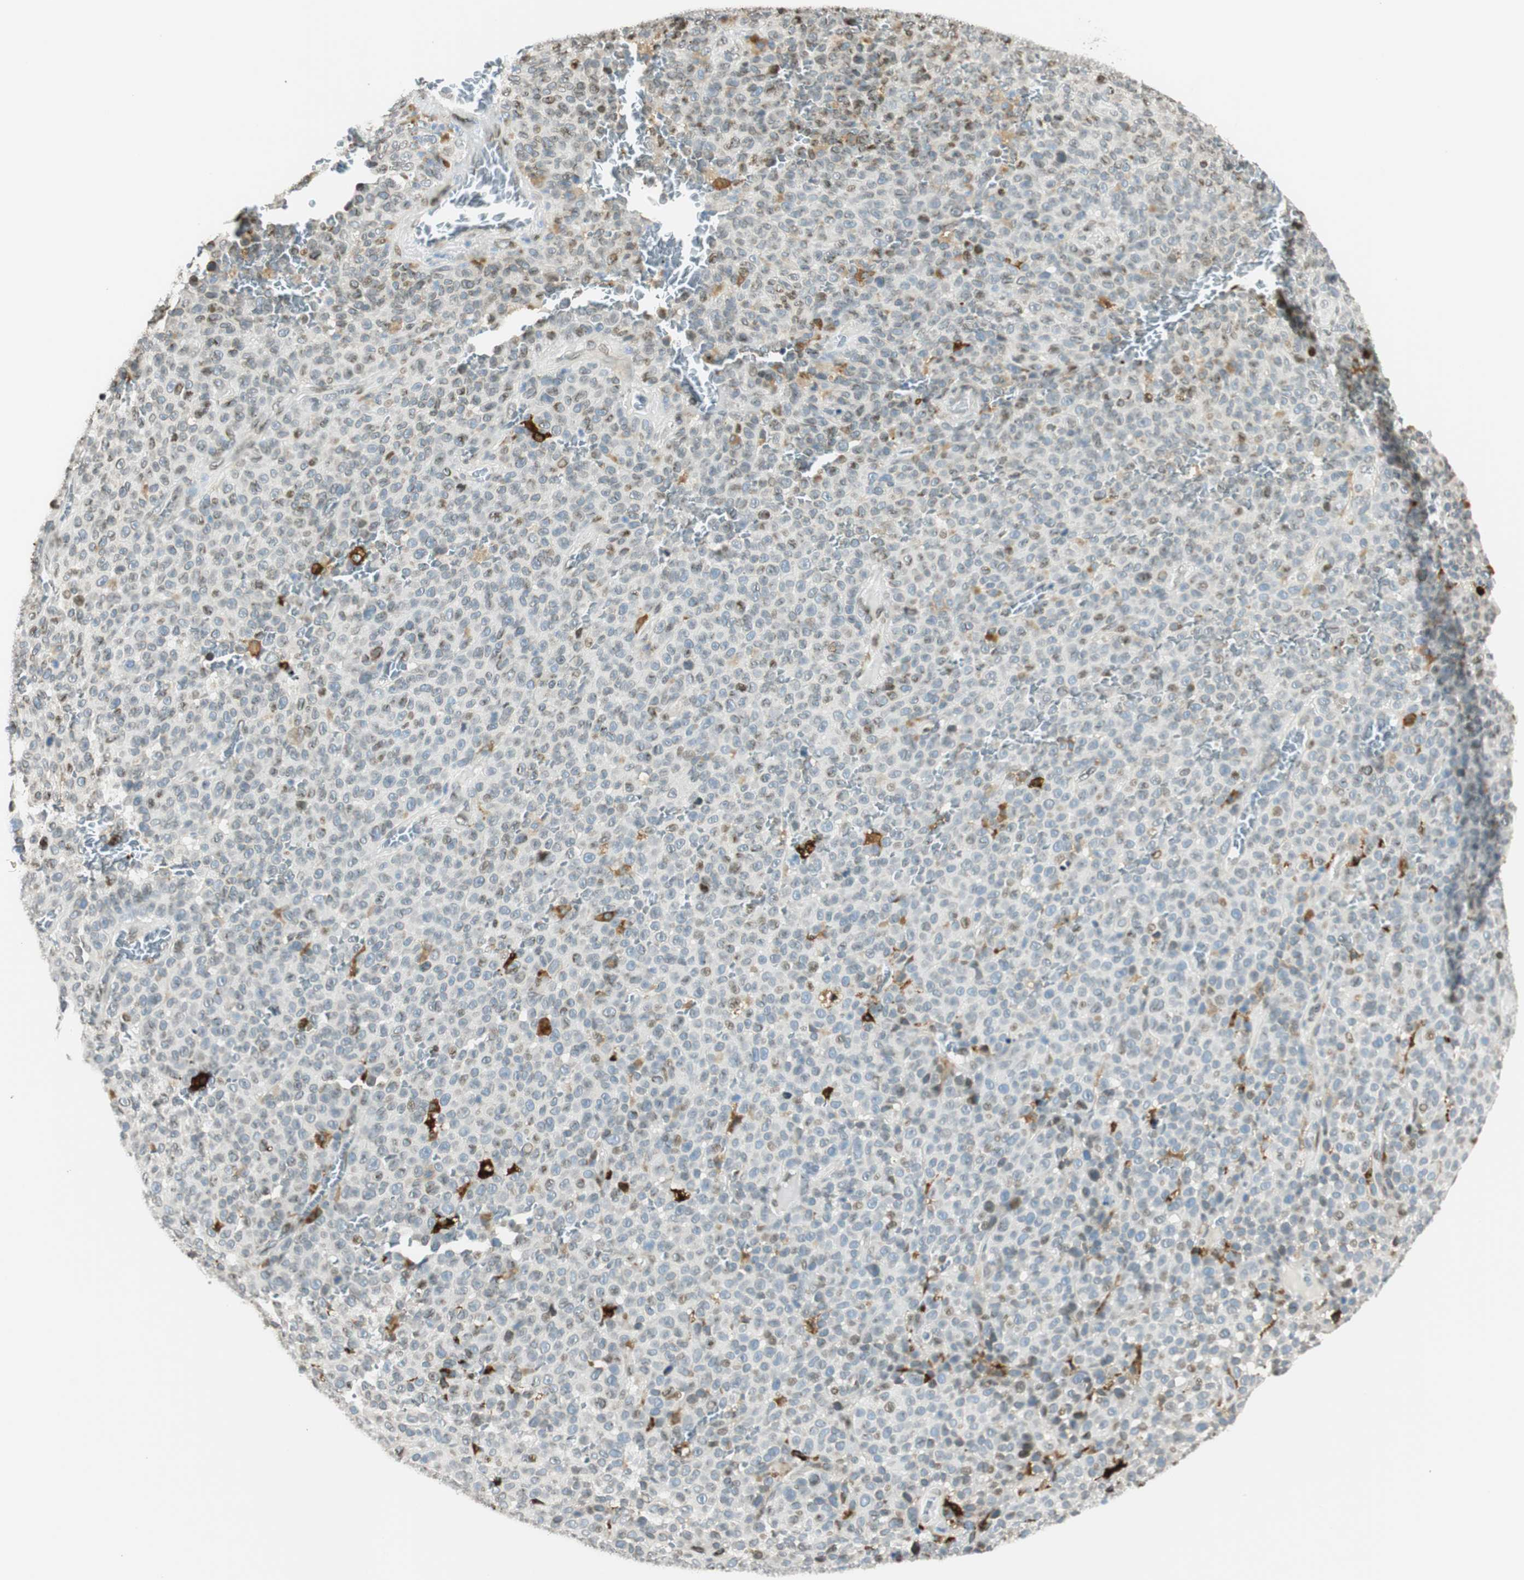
{"staining": {"intensity": "negative", "quantity": "none", "location": "none"}, "tissue": "melanoma", "cell_type": "Tumor cells", "image_type": "cancer", "snomed": [{"axis": "morphology", "description": "Malignant melanoma, NOS"}, {"axis": "topography", "description": "Skin"}], "caption": "A histopathology image of malignant melanoma stained for a protein shows no brown staining in tumor cells. The staining is performed using DAB (3,3'-diaminobenzidine) brown chromogen with nuclei counter-stained in using hematoxylin.", "gene": "TMEM260", "patient": {"sex": "female", "age": 82}}